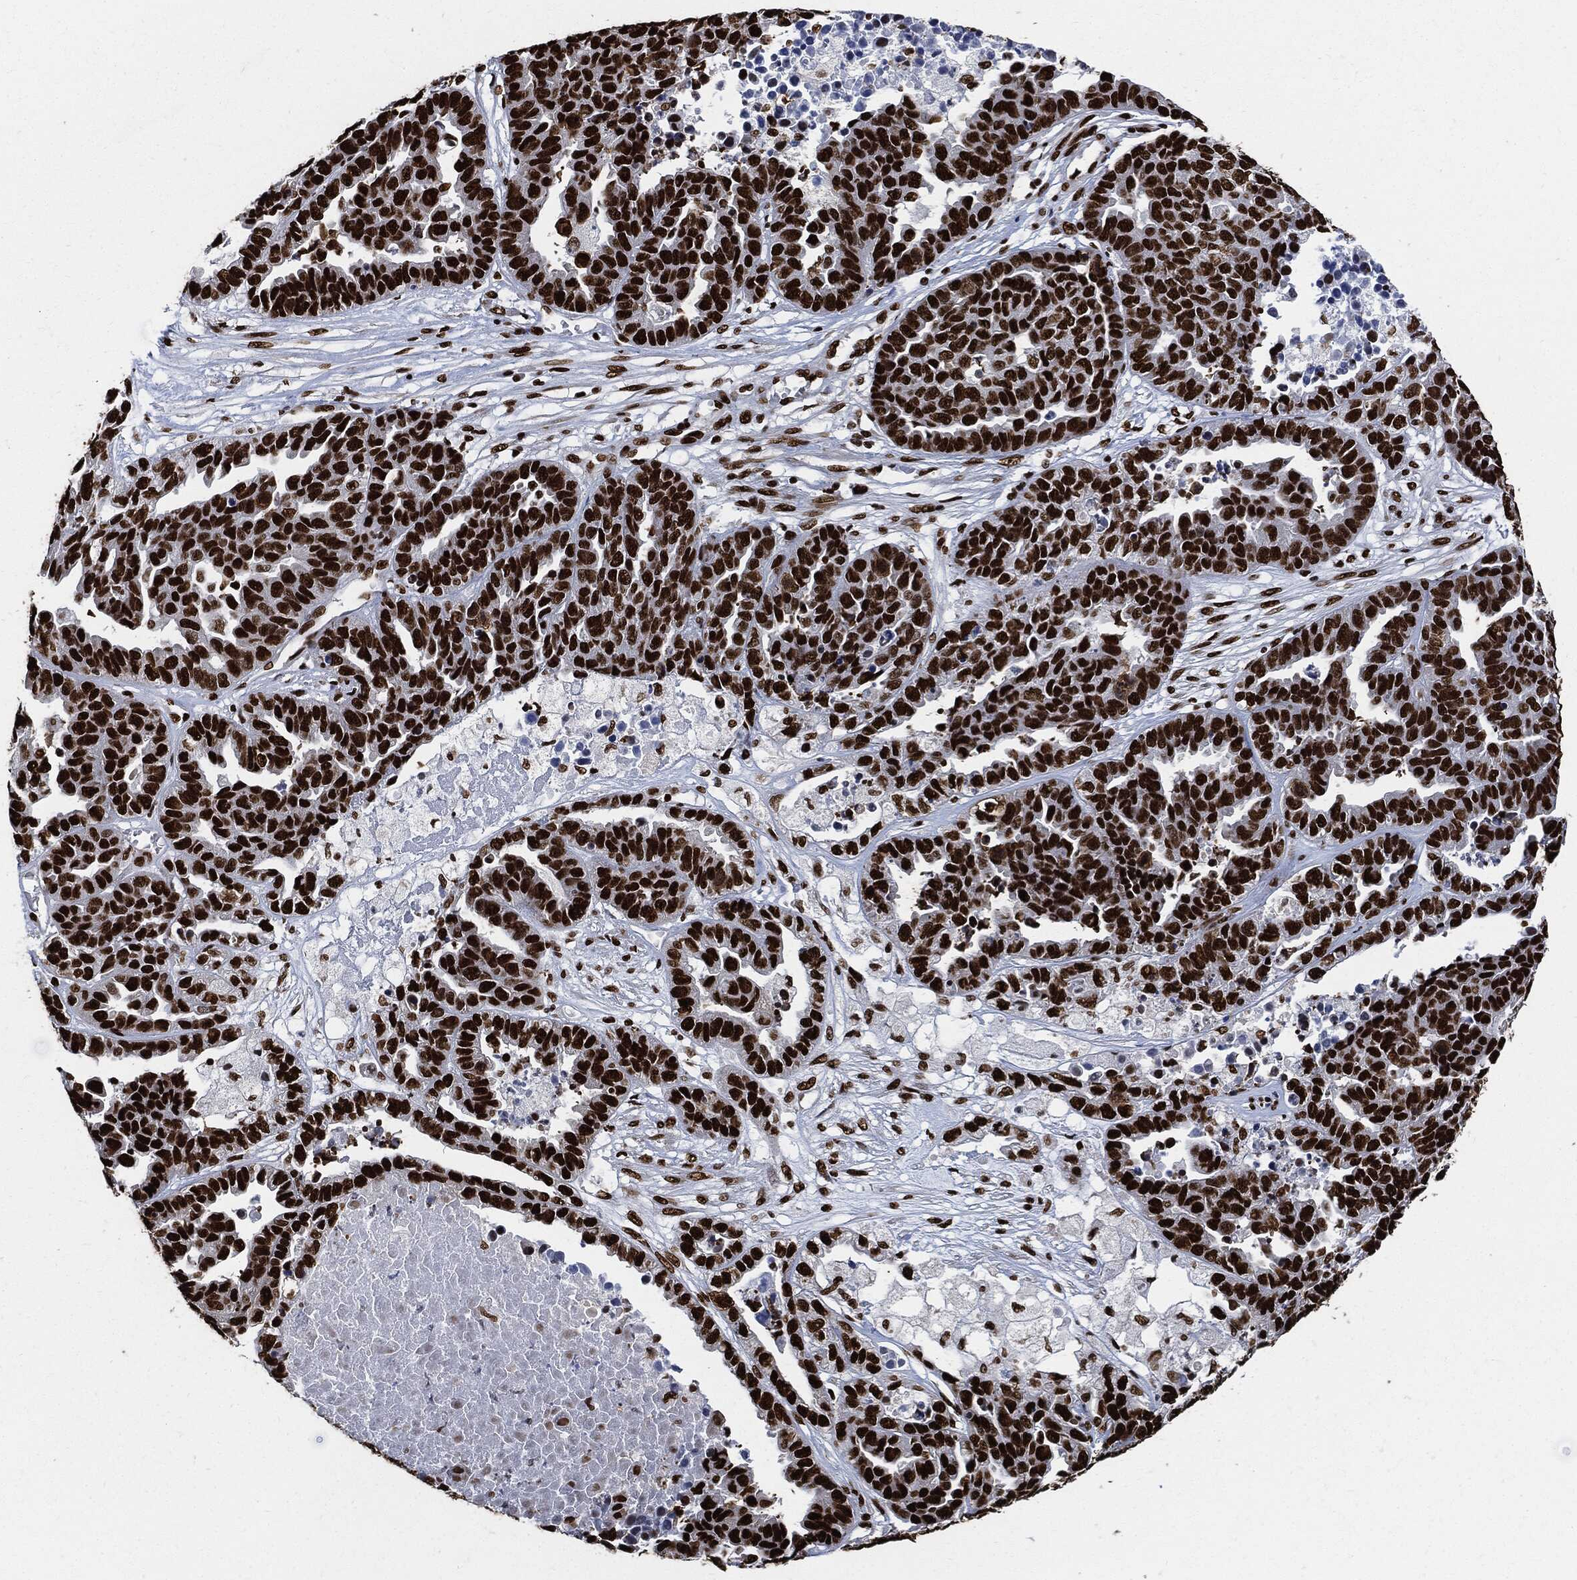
{"staining": {"intensity": "strong", "quantity": ">75%", "location": "nuclear"}, "tissue": "ovarian cancer", "cell_type": "Tumor cells", "image_type": "cancer", "snomed": [{"axis": "morphology", "description": "Cystadenocarcinoma, serous, NOS"}, {"axis": "topography", "description": "Ovary"}], "caption": "Human ovarian serous cystadenocarcinoma stained with a protein marker demonstrates strong staining in tumor cells.", "gene": "RECQL", "patient": {"sex": "female", "age": 87}}